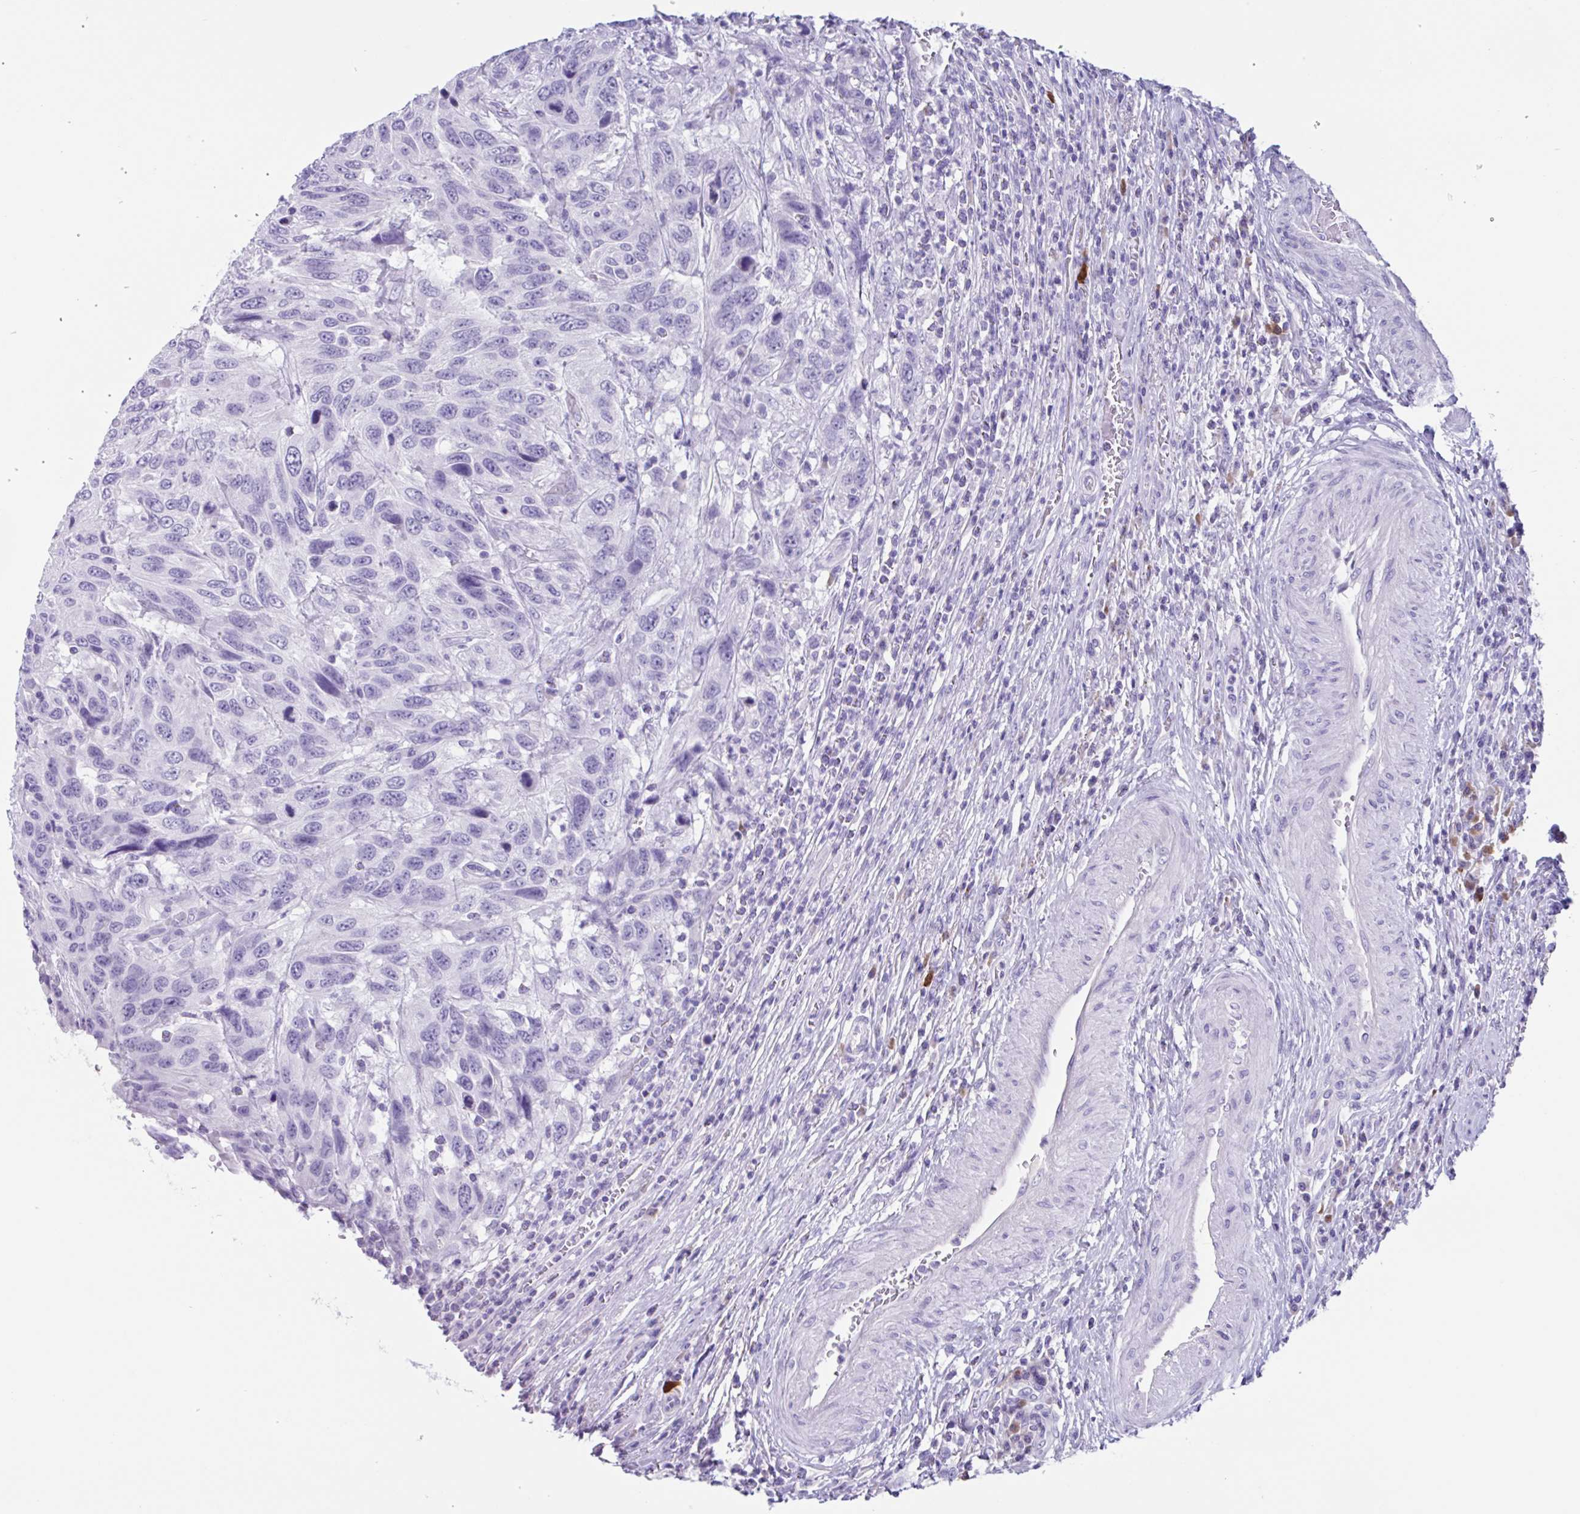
{"staining": {"intensity": "negative", "quantity": "none", "location": "none"}, "tissue": "urothelial cancer", "cell_type": "Tumor cells", "image_type": "cancer", "snomed": [{"axis": "morphology", "description": "Urothelial carcinoma, High grade"}, {"axis": "topography", "description": "Urinary bladder"}], "caption": "The image shows no significant positivity in tumor cells of urothelial carcinoma (high-grade).", "gene": "USP35", "patient": {"sex": "female", "age": 70}}